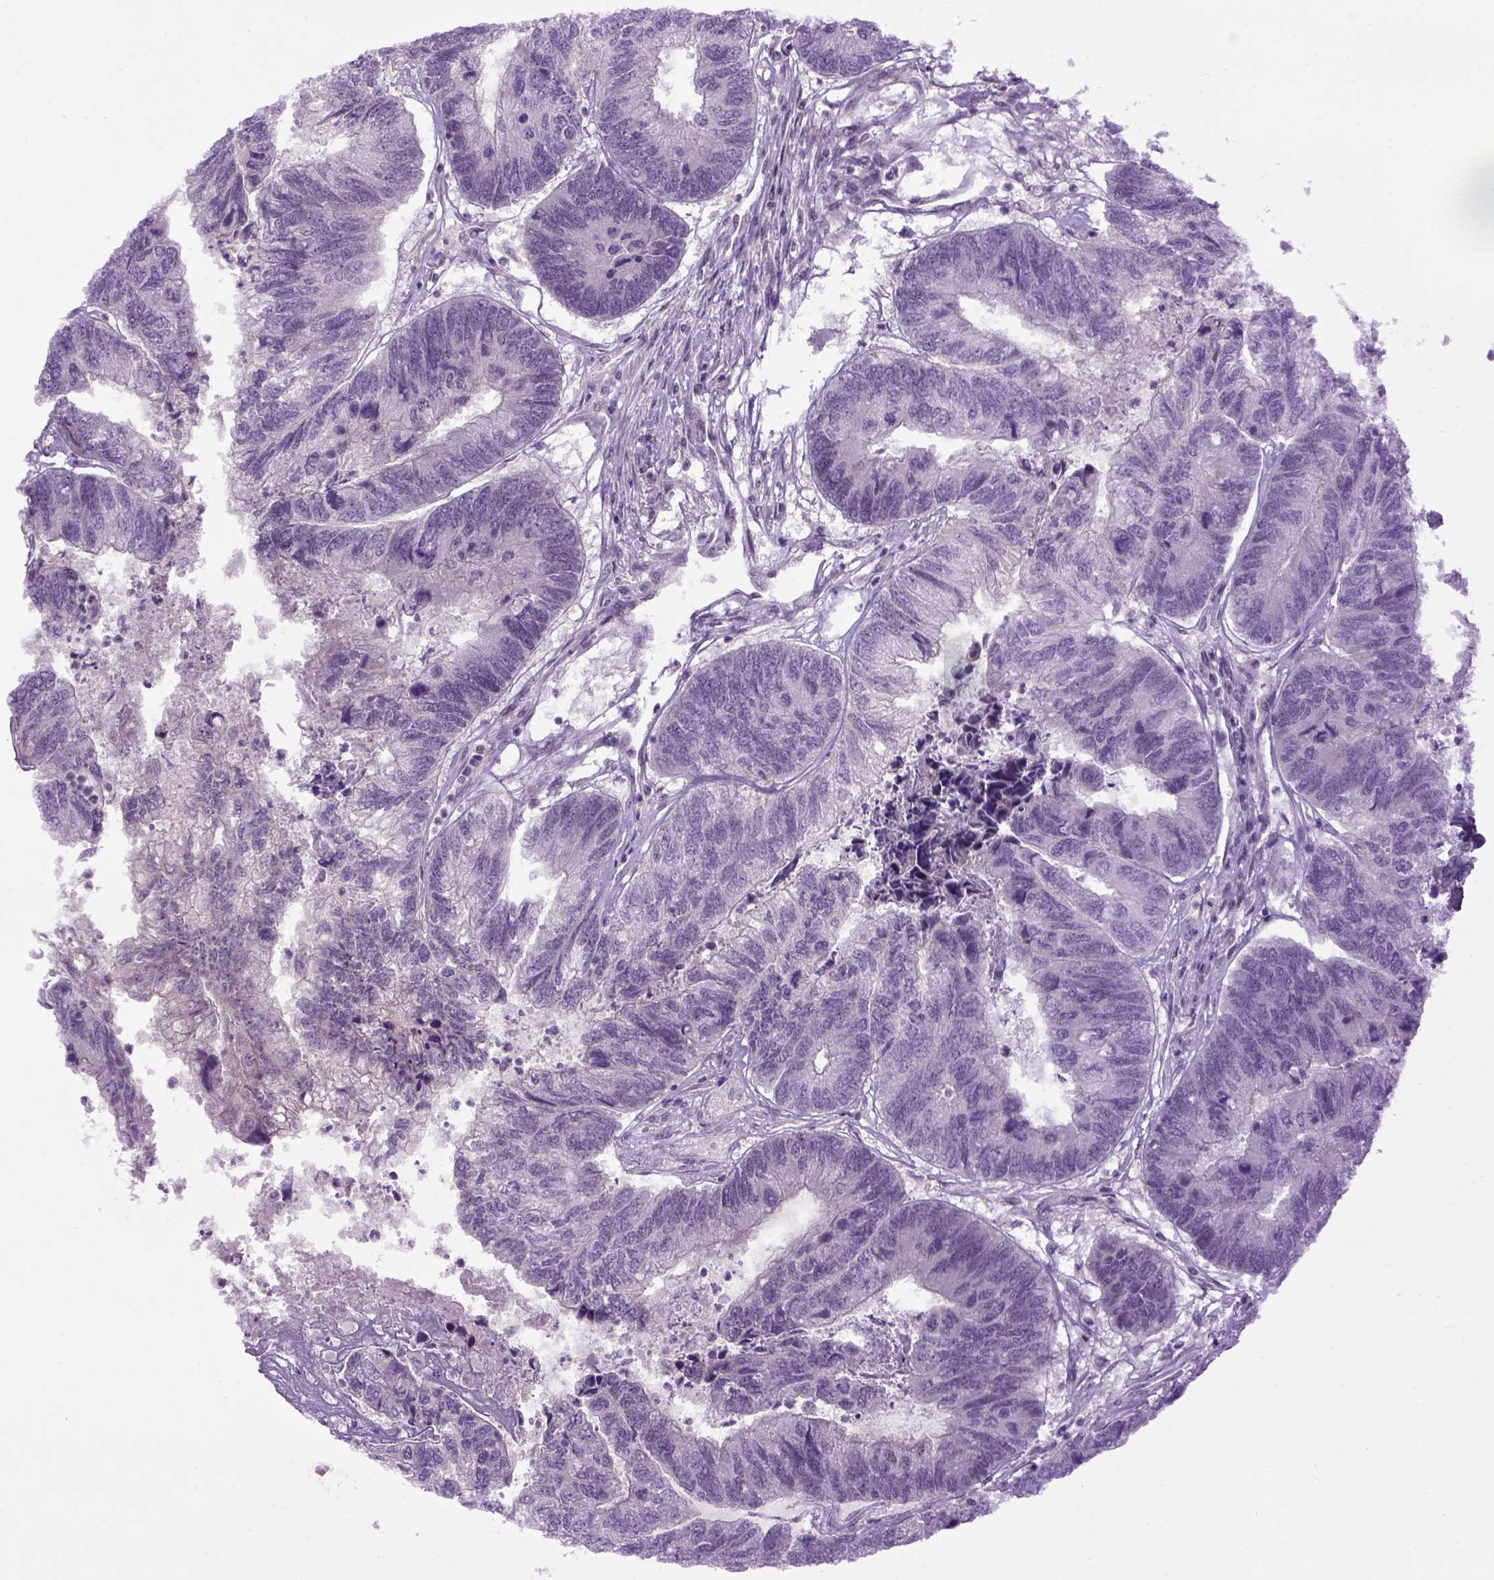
{"staining": {"intensity": "negative", "quantity": "none", "location": "none"}, "tissue": "colorectal cancer", "cell_type": "Tumor cells", "image_type": "cancer", "snomed": [{"axis": "morphology", "description": "Adenocarcinoma, NOS"}, {"axis": "topography", "description": "Colon"}], "caption": "Image shows no protein expression in tumor cells of colorectal cancer tissue. Nuclei are stained in blue.", "gene": "EMILIN3", "patient": {"sex": "female", "age": 67}}